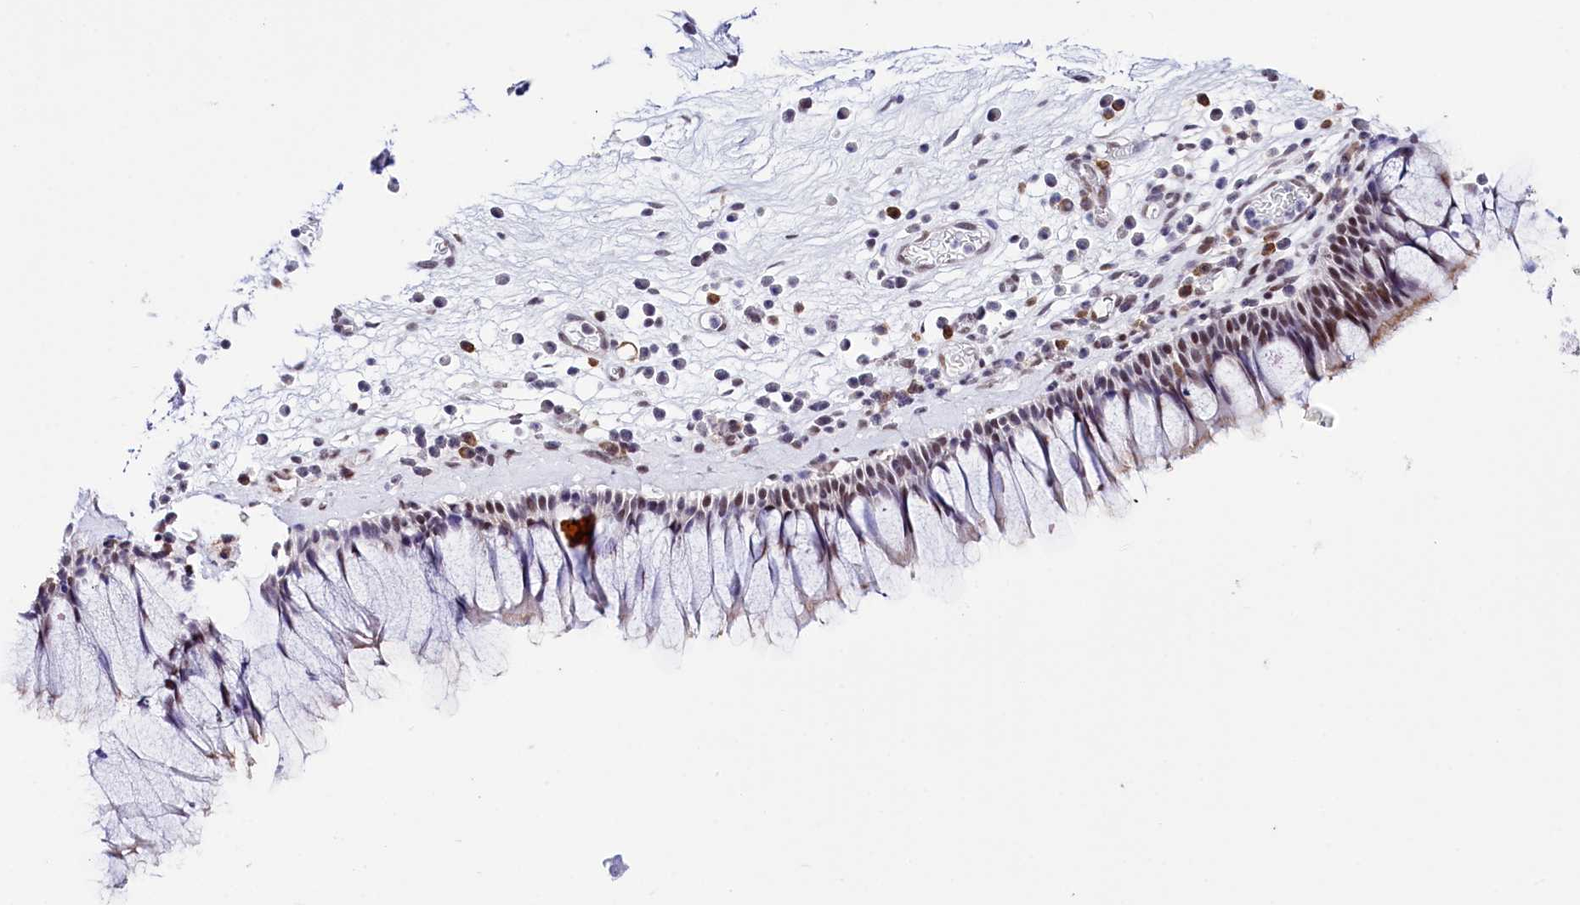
{"staining": {"intensity": "moderate", "quantity": ">75%", "location": "nuclear"}, "tissue": "nasopharynx", "cell_type": "Respiratory epithelial cells", "image_type": "normal", "snomed": [{"axis": "morphology", "description": "Normal tissue, NOS"}, {"axis": "morphology", "description": "Inflammation, NOS"}, {"axis": "topography", "description": "Nasopharynx"}], "caption": "Respiratory epithelial cells reveal medium levels of moderate nuclear expression in about >75% of cells in unremarkable nasopharynx. (DAB = brown stain, brightfield microscopy at high magnification).", "gene": "SPATS2", "patient": {"sex": "male", "age": 70}}